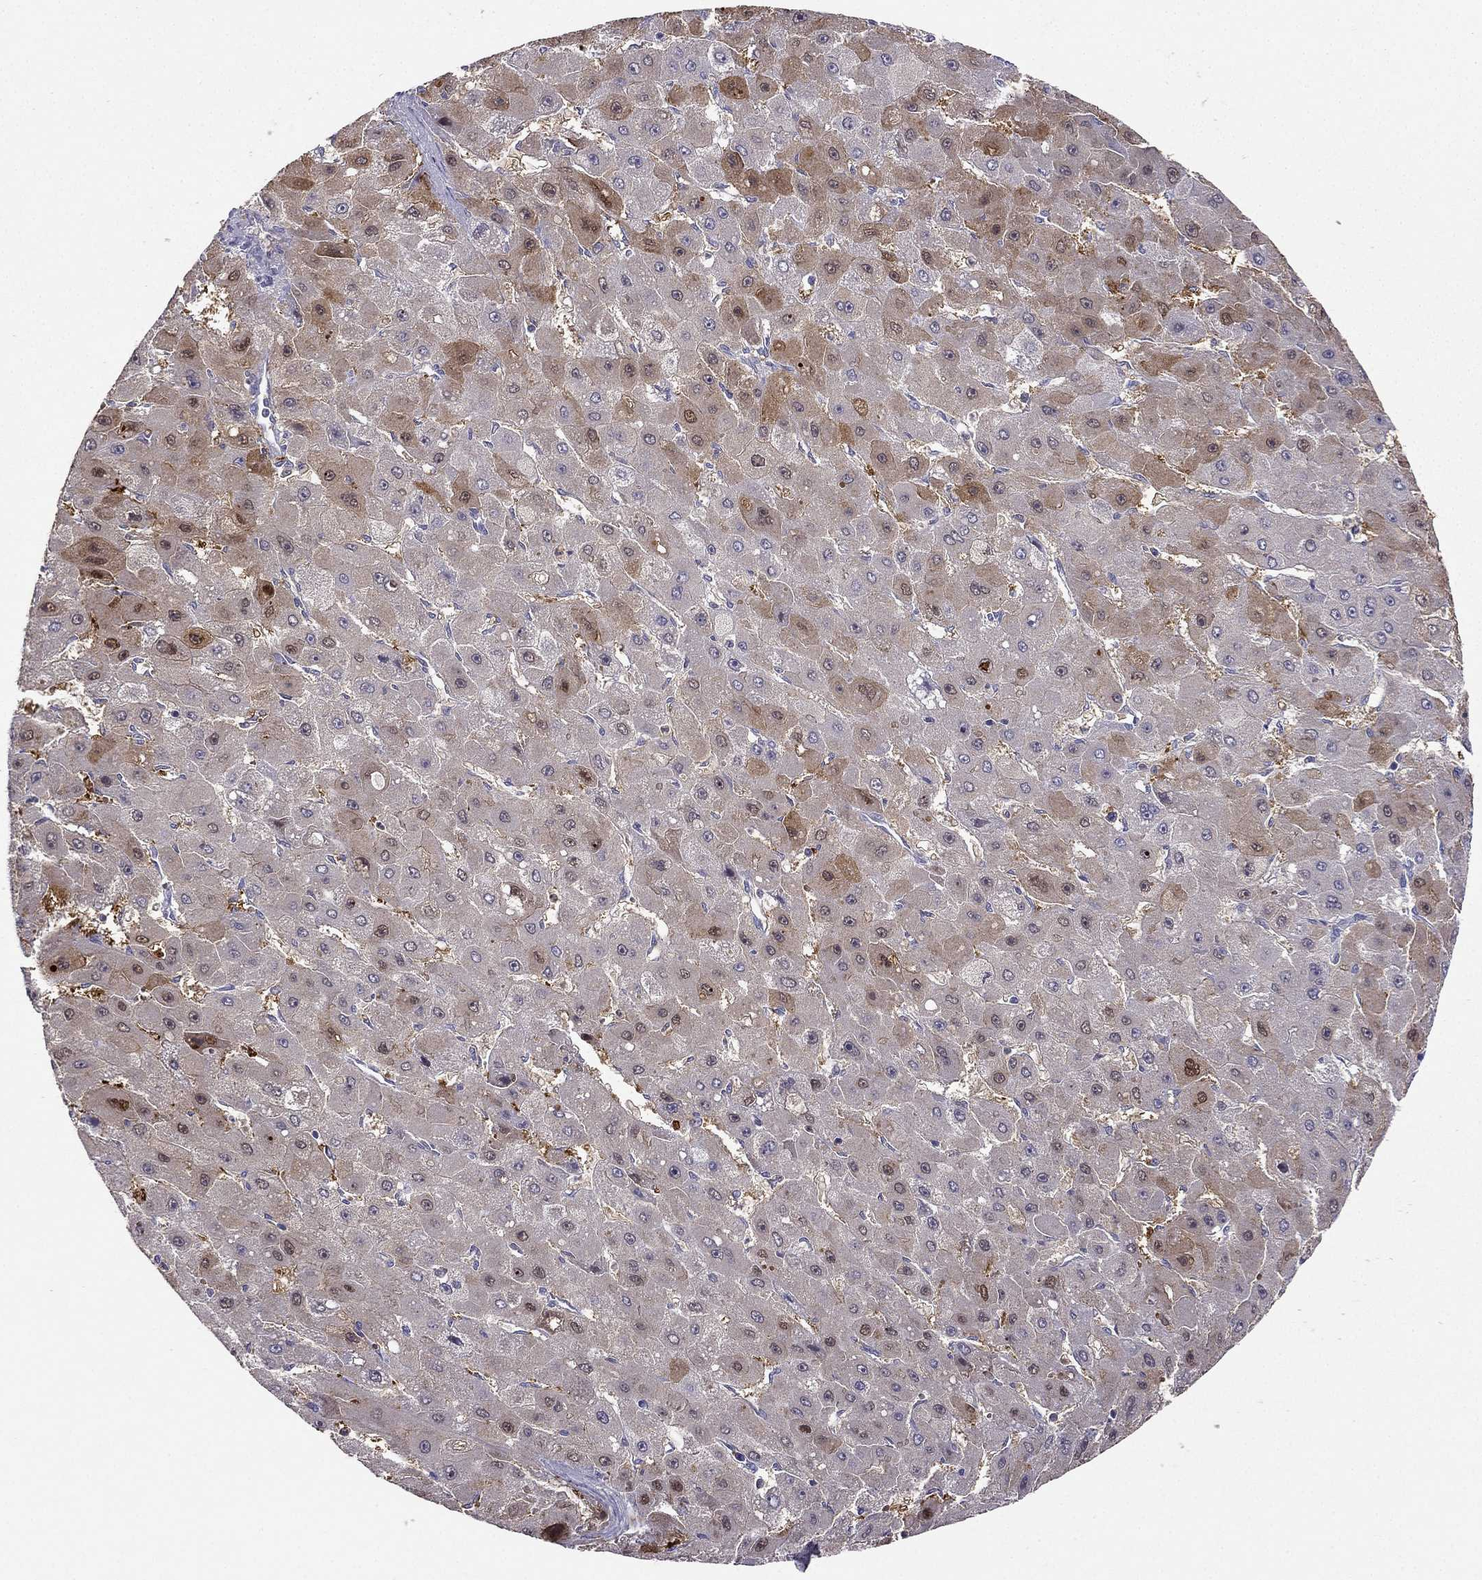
{"staining": {"intensity": "moderate", "quantity": "<25%", "location": "cytoplasmic/membranous,nuclear"}, "tissue": "liver cancer", "cell_type": "Tumor cells", "image_type": "cancer", "snomed": [{"axis": "morphology", "description": "Carcinoma, Hepatocellular, NOS"}, {"axis": "topography", "description": "Liver"}], "caption": "A brown stain shows moderate cytoplasmic/membranous and nuclear positivity of a protein in human liver cancer tumor cells.", "gene": "RSPH14", "patient": {"sex": "female", "age": 25}}